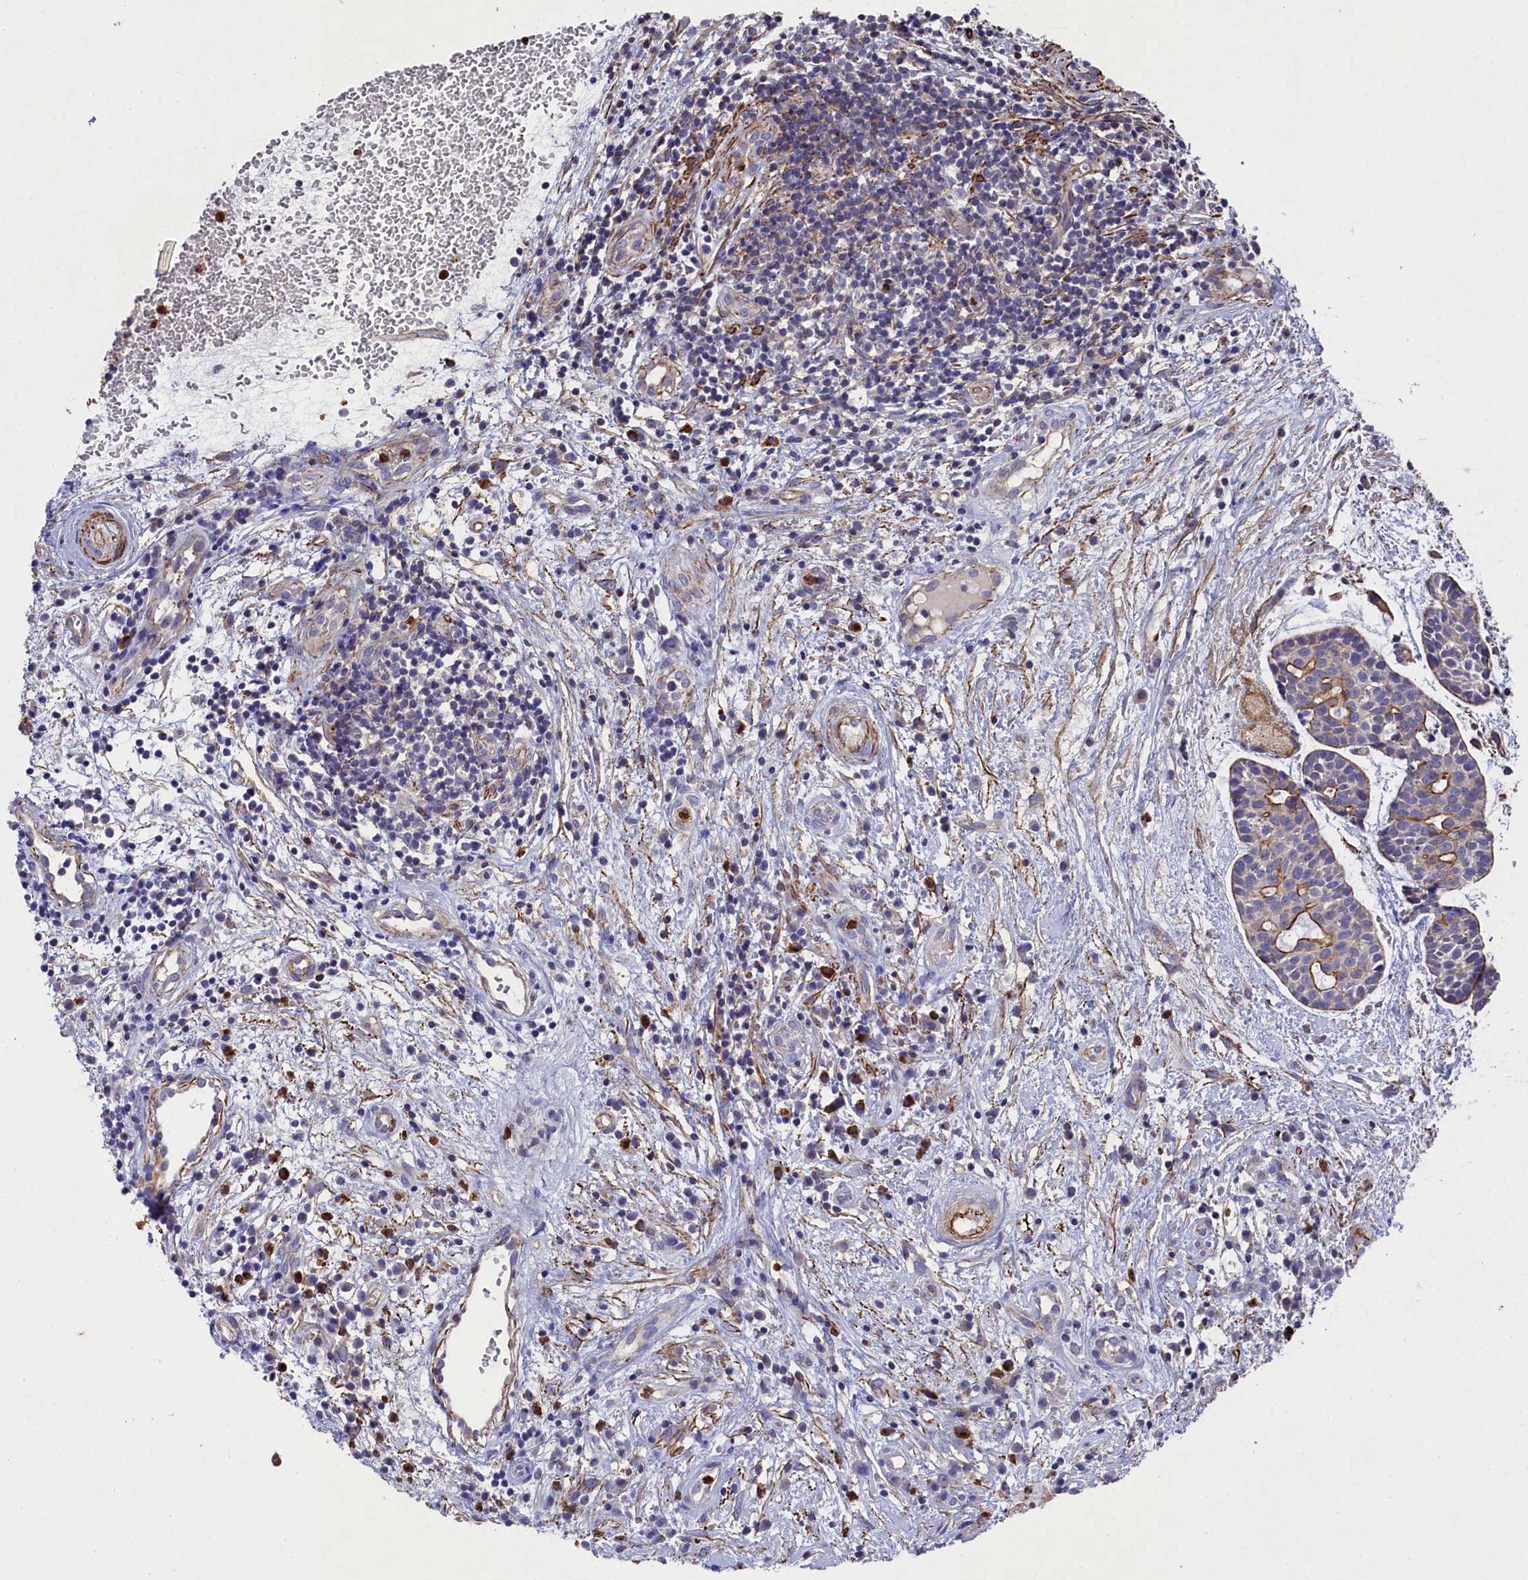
{"staining": {"intensity": "moderate", "quantity": "25%-75%", "location": "cytoplasmic/membranous"}, "tissue": "head and neck cancer", "cell_type": "Tumor cells", "image_type": "cancer", "snomed": [{"axis": "morphology", "description": "Adenocarcinoma, NOS"}, {"axis": "topography", "description": "Subcutis"}, {"axis": "topography", "description": "Head-Neck"}], "caption": "DAB (3,3'-diaminobenzidine) immunohistochemical staining of adenocarcinoma (head and neck) displays moderate cytoplasmic/membranous protein staining in about 25%-75% of tumor cells.", "gene": "RAPSN", "patient": {"sex": "female", "age": 73}}